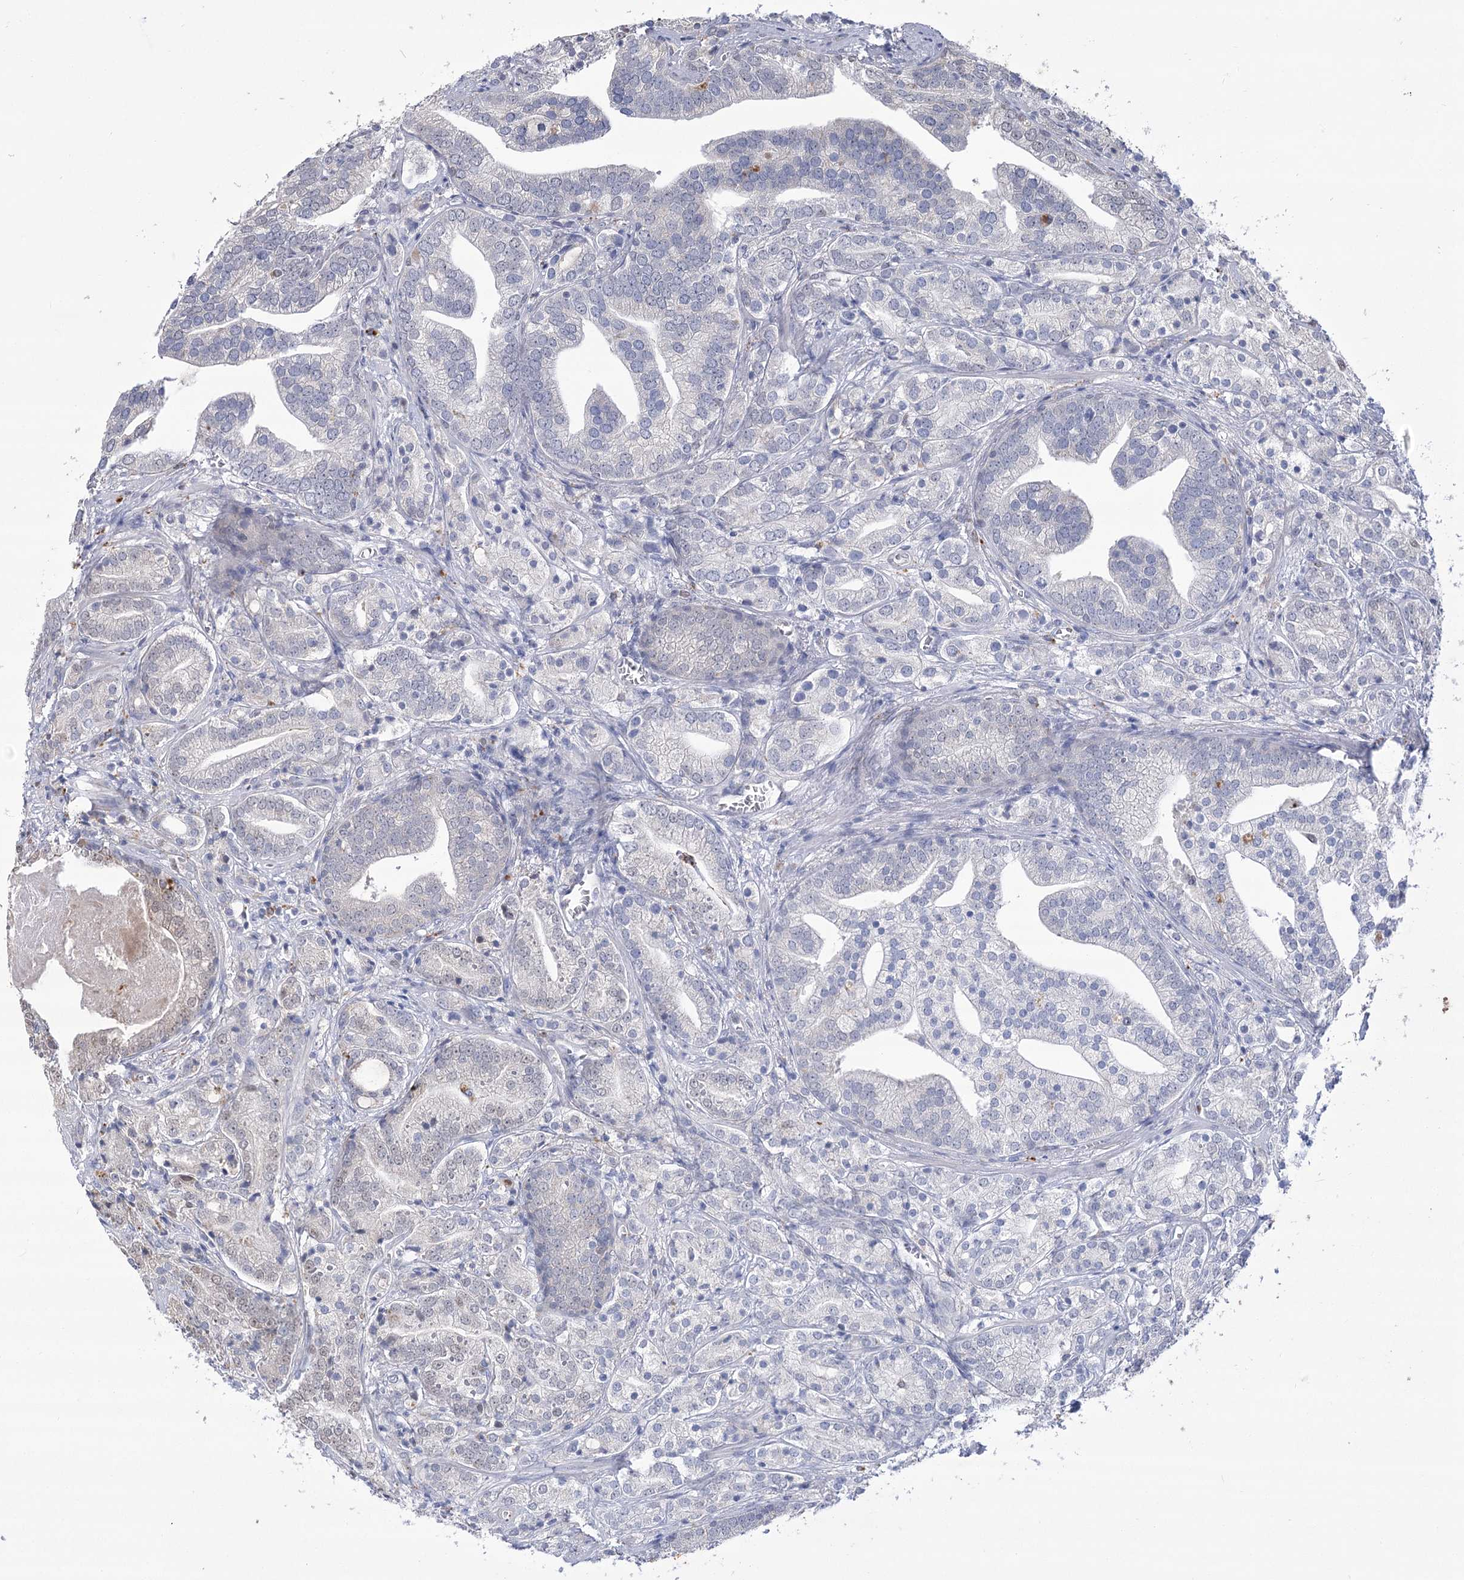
{"staining": {"intensity": "negative", "quantity": "none", "location": "none"}, "tissue": "prostate cancer", "cell_type": "Tumor cells", "image_type": "cancer", "snomed": [{"axis": "morphology", "description": "Adenocarcinoma, High grade"}, {"axis": "topography", "description": "Prostate"}], "caption": "Tumor cells are negative for protein expression in human prostate cancer (adenocarcinoma (high-grade)).", "gene": "SIAE", "patient": {"sex": "male", "age": 57}}